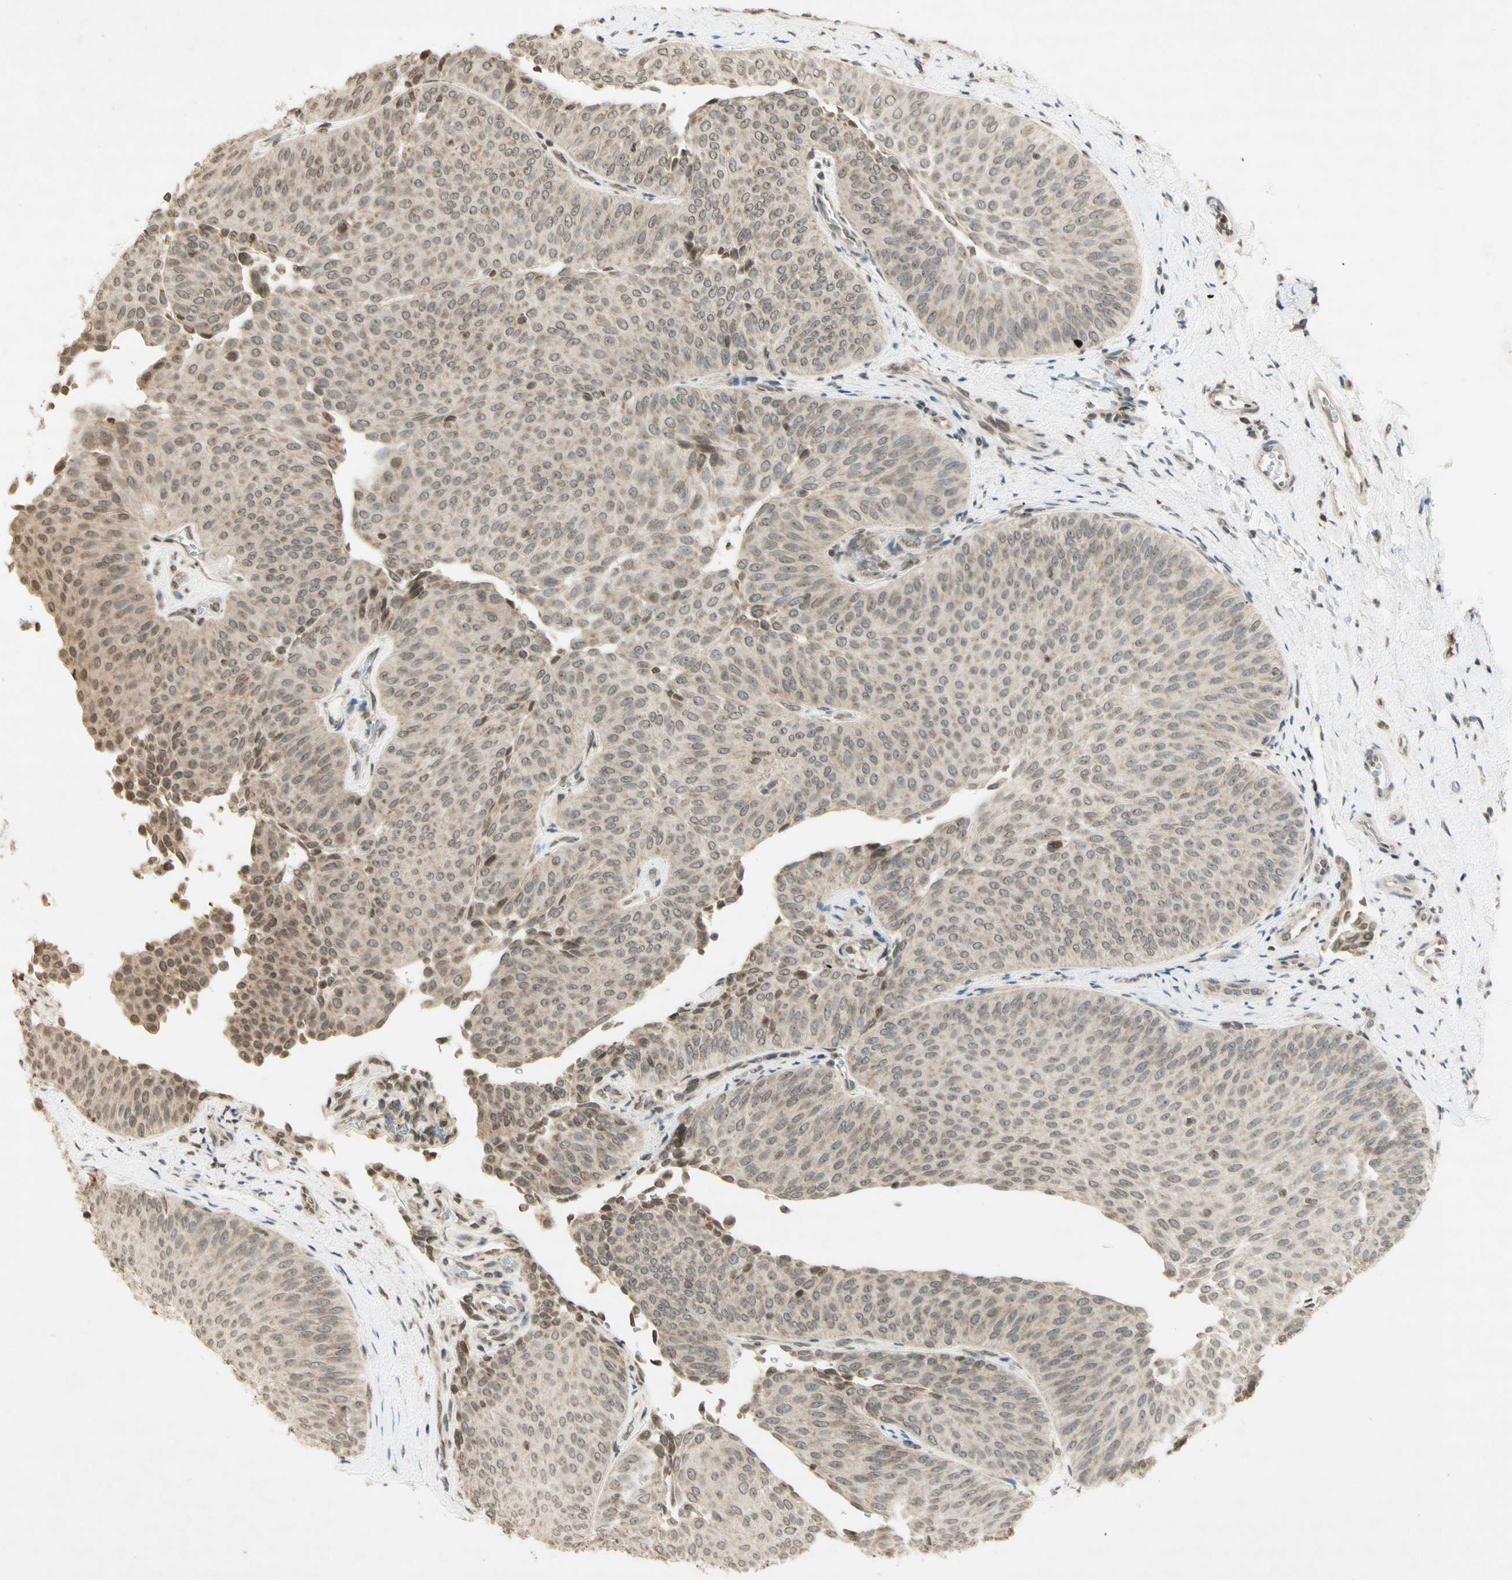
{"staining": {"intensity": "weak", "quantity": "25%-75%", "location": "cytoplasmic/membranous"}, "tissue": "urothelial cancer", "cell_type": "Tumor cells", "image_type": "cancer", "snomed": [{"axis": "morphology", "description": "Urothelial carcinoma, Low grade"}, {"axis": "topography", "description": "Urinary bladder"}], "caption": "This image demonstrates urothelial carcinoma (low-grade) stained with immunohistochemistry to label a protein in brown. The cytoplasmic/membranous of tumor cells show weak positivity for the protein. Nuclei are counter-stained blue.", "gene": "CCNI", "patient": {"sex": "female", "age": 60}}